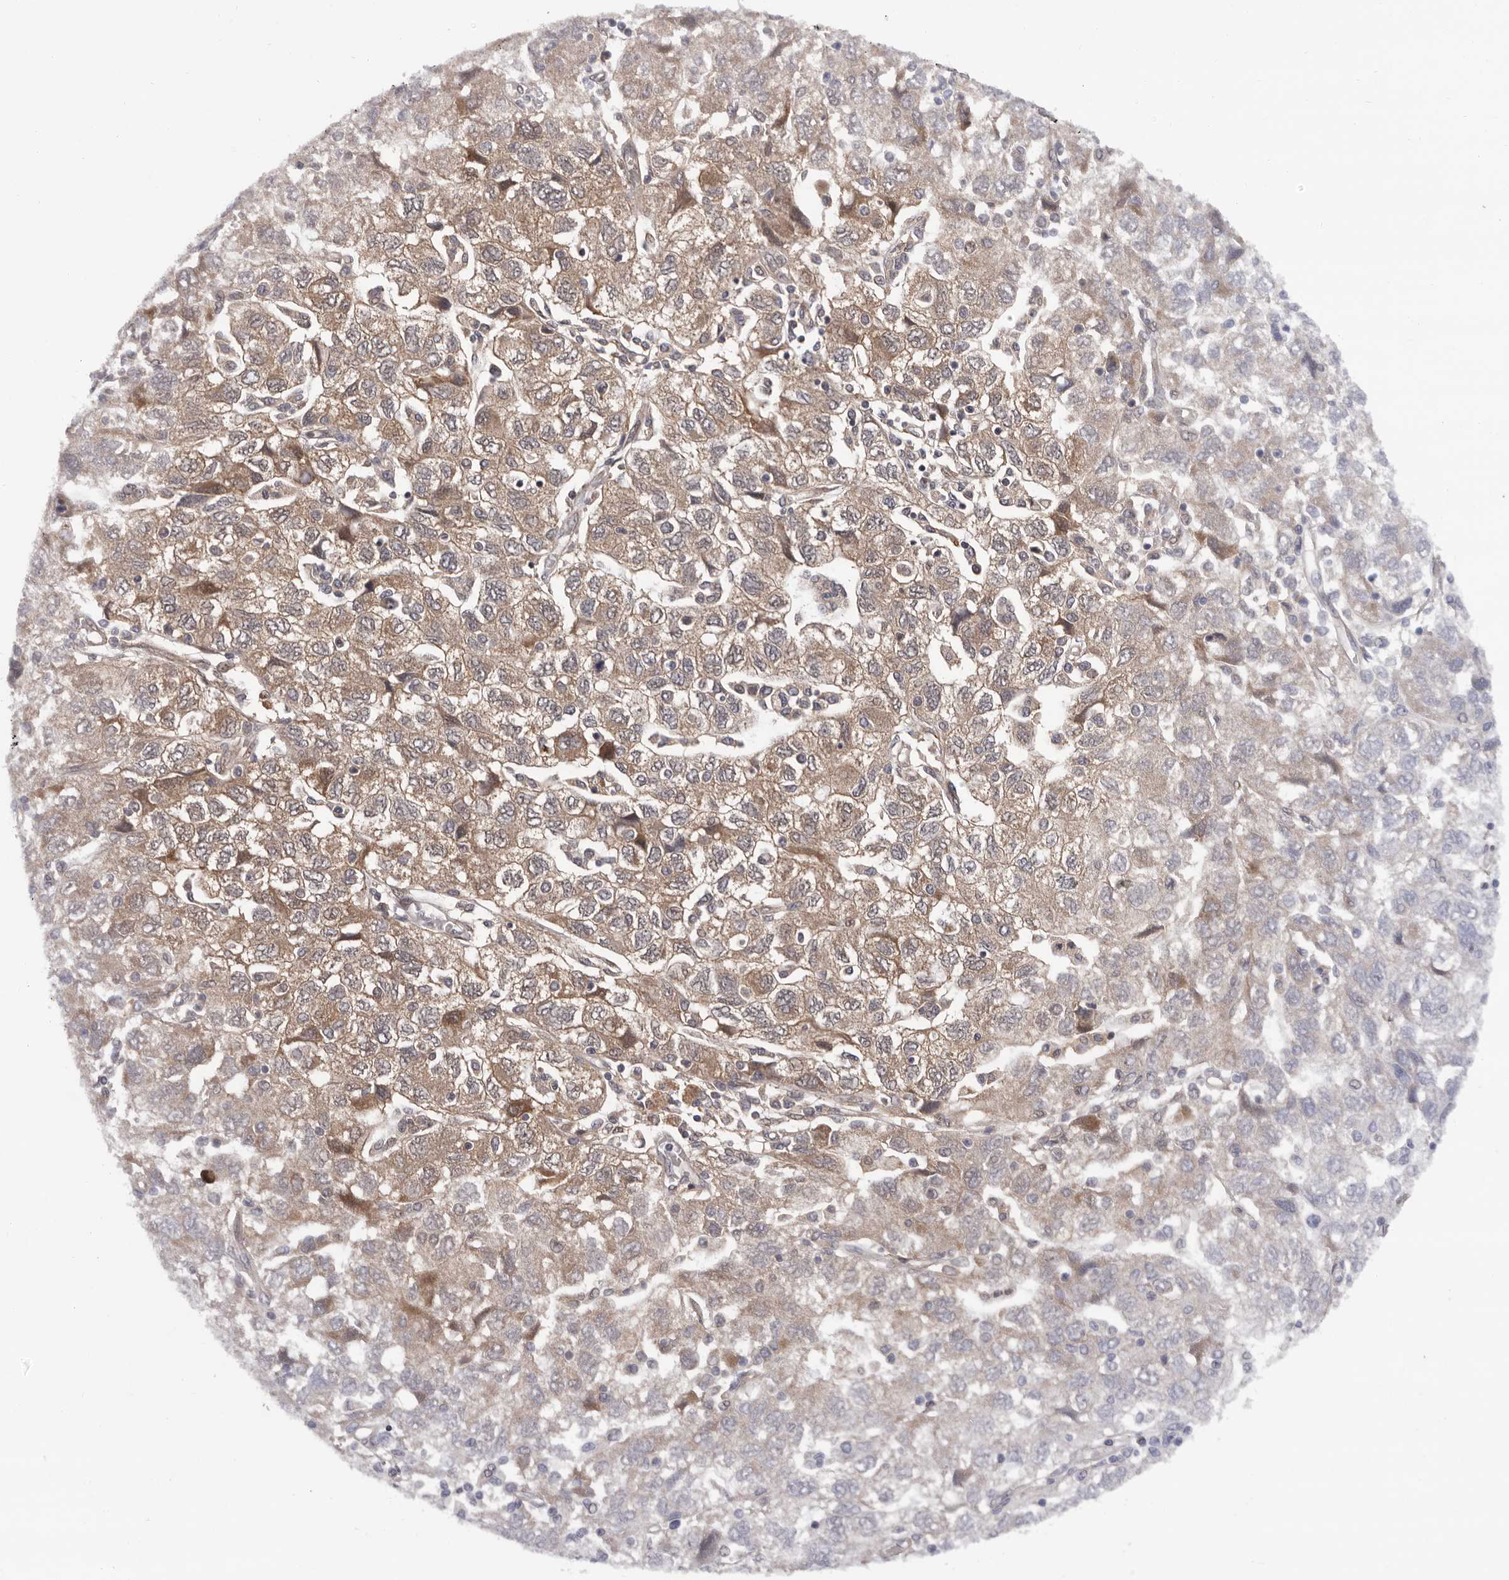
{"staining": {"intensity": "weak", "quantity": ">75%", "location": "cytoplasmic/membranous"}, "tissue": "ovarian cancer", "cell_type": "Tumor cells", "image_type": "cancer", "snomed": [{"axis": "morphology", "description": "Carcinoma, NOS"}, {"axis": "morphology", "description": "Cystadenocarcinoma, serous, NOS"}, {"axis": "topography", "description": "Ovary"}], "caption": "About >75% of tumor cells in human ovarian cancer (serous cystadenocarcinoma) display weak cytoplasmic/membranous protein staining as visualized by brown immunohistochemical staining.", "gene": "PRKD1", "patient": {"sex": "female", "age": 69}}